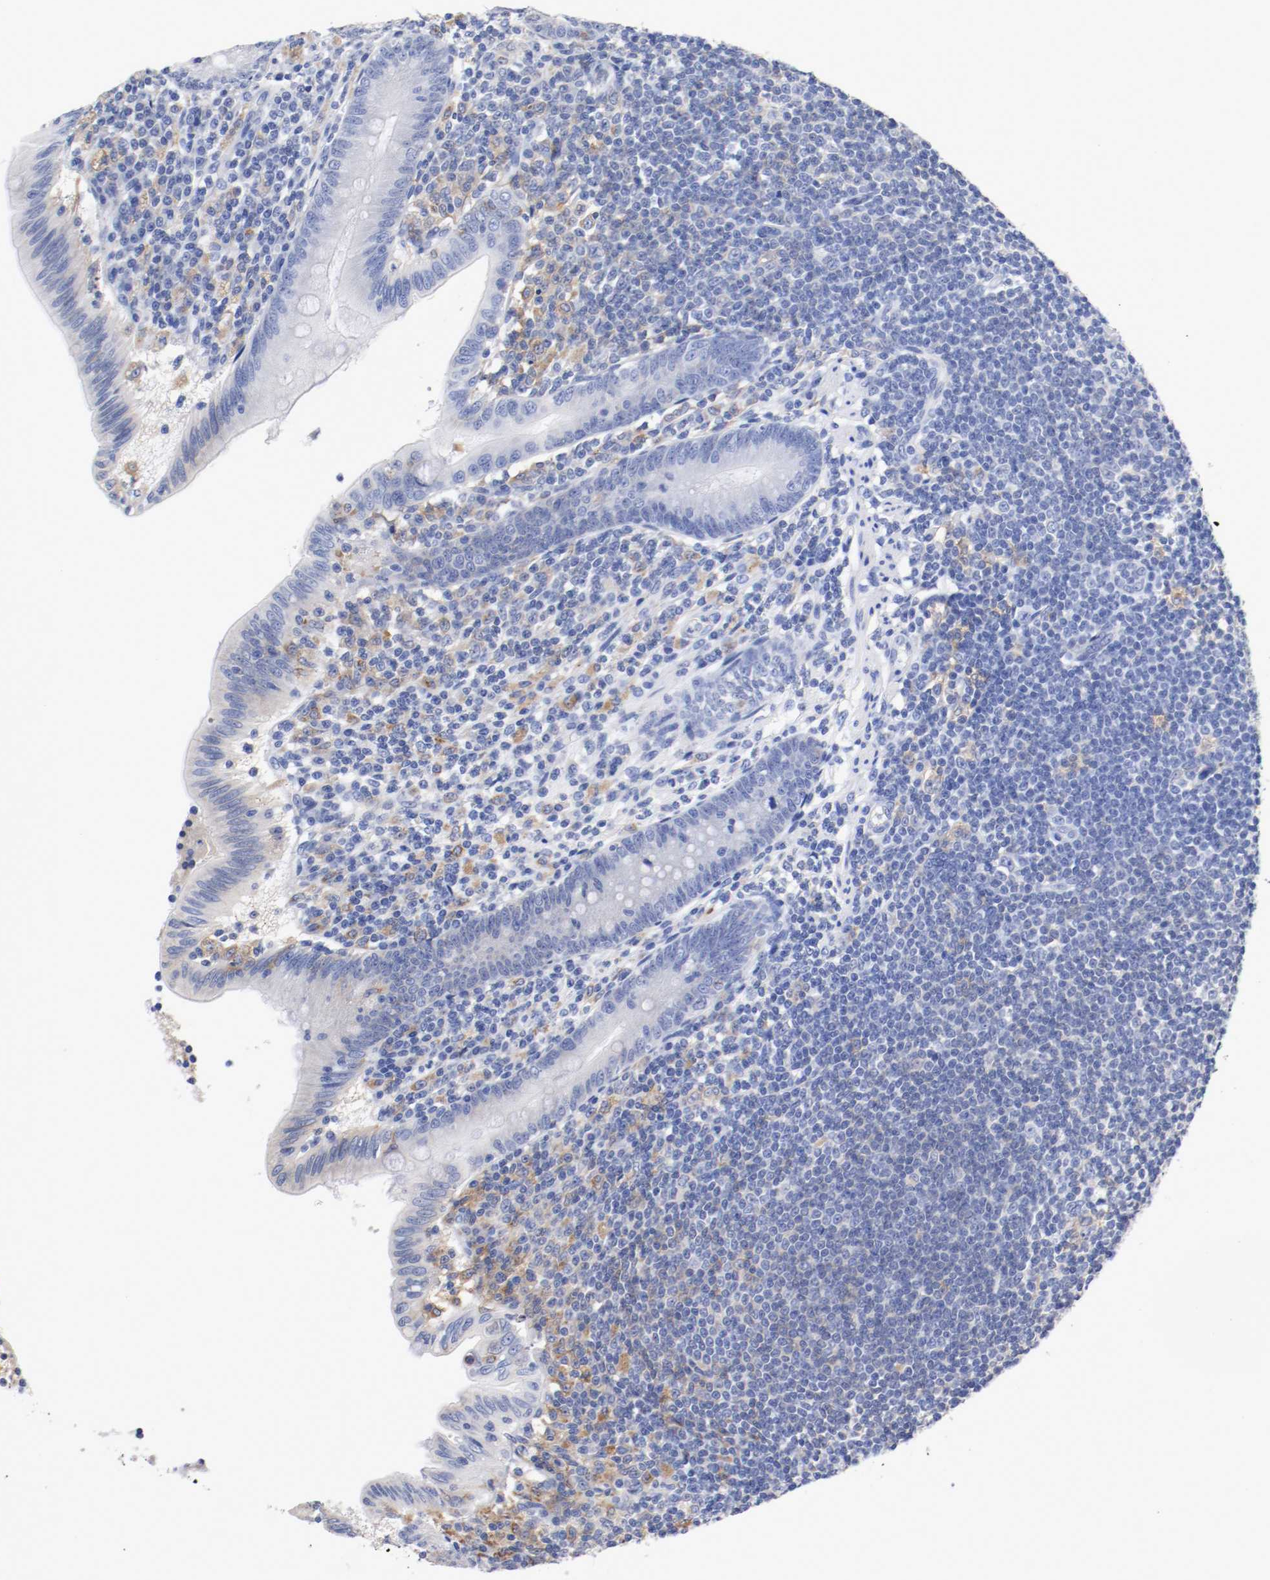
{"staining": {"intensity": "negative", "quantity": "none", "location": "none"}, "tissue": "appendix", "cell_type": "Glandular cells", "image_type": "normal", "snomed": [{"axis": "morphology", "description": "Normal tissue, NOS"}, {"axis": "morphology", "description": "Inflammation, NOS"}, {"axis": "topography", "description": "Appendix"}], "caption": "Immunohistochemistry micrograph of benign appendix stained for a protein (brown), which demonstrates no staining in glandular cells.", "gene": "FGFBP1", "patient": {"sex": "male", "age": 46}}